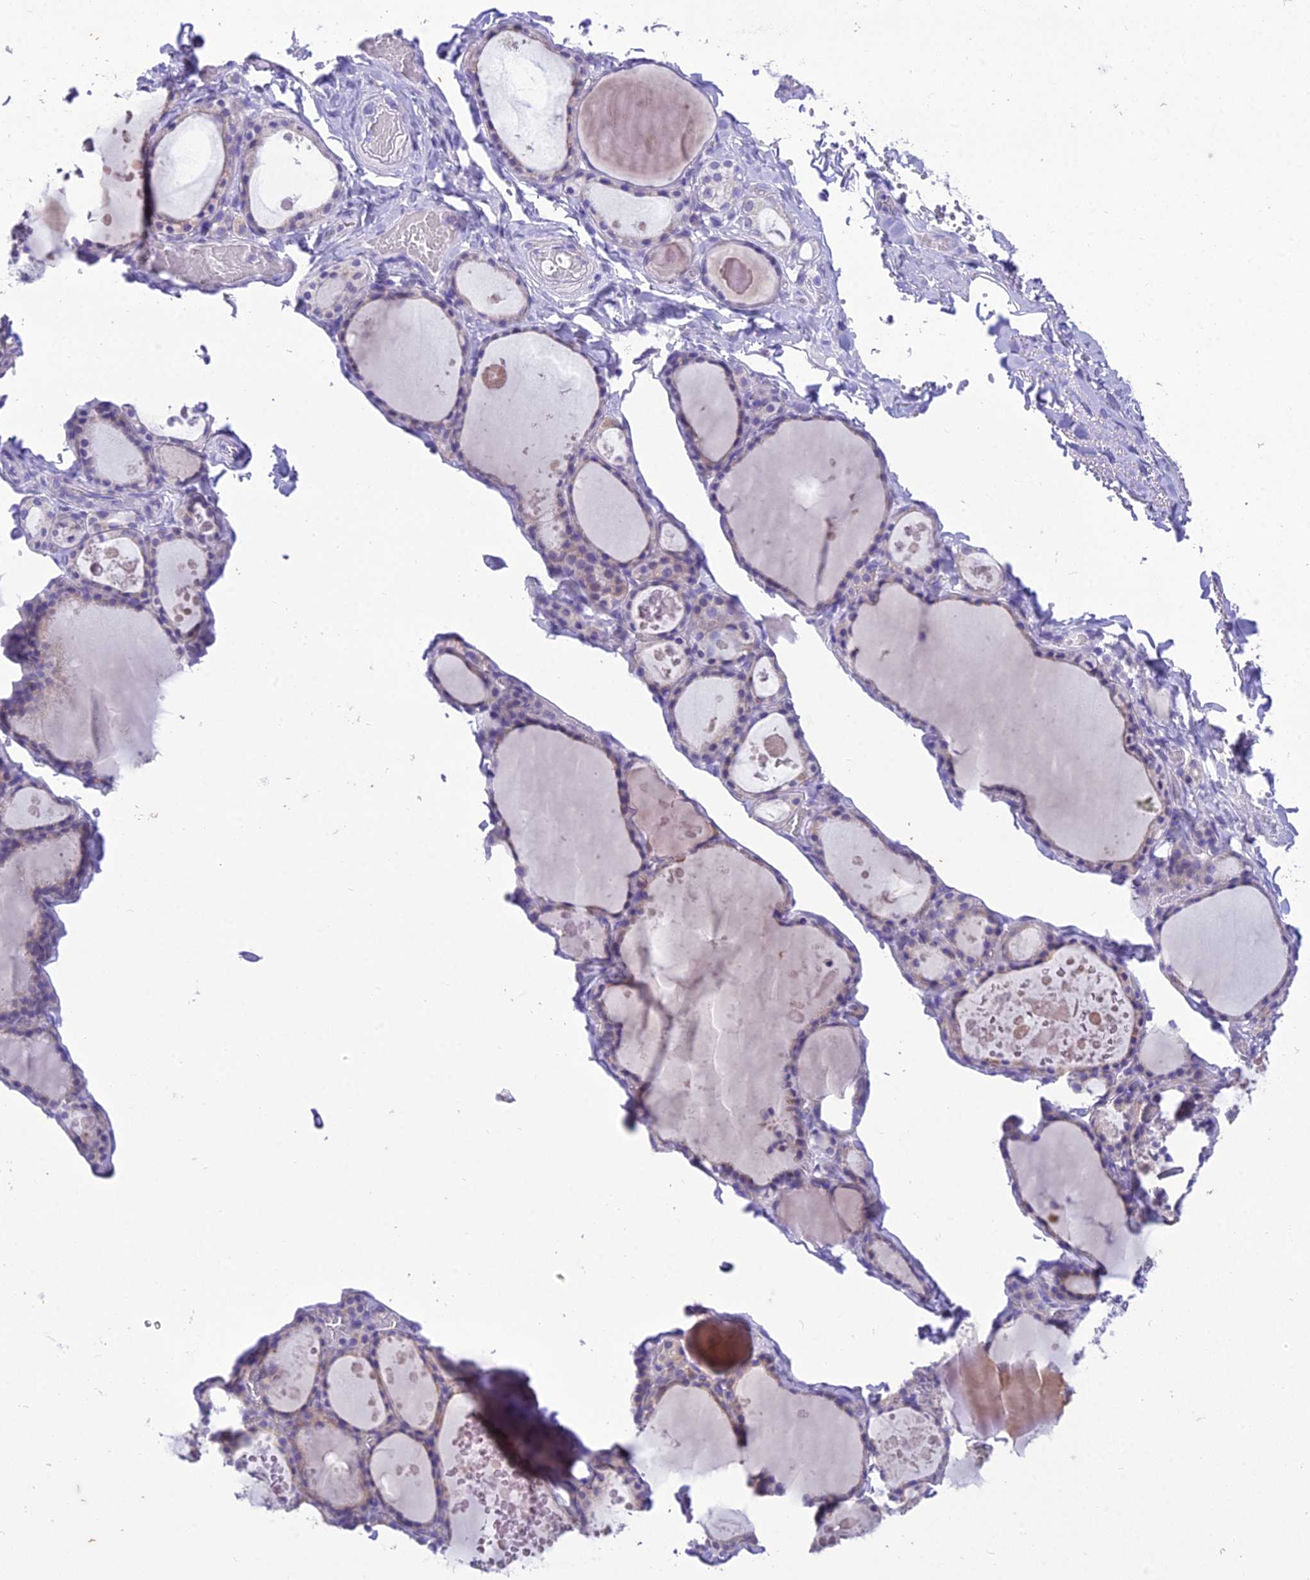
{"staining": {"intensity": "negative", "quantity": "none", "location": "none"}, "tissue": "thyroid gland", "cell_type": "Glandular cells", "image_type": "normal", "snomed": [{"axis": "morphology", "description": "Normal tissue, NOS"}, {"axis": "topography", "description": "Thyroid gland"}], "caption": "Immunohistochemistry photomicrograph of normal thyroid gland: thyroid gland stained with DAB (3,3'-diaminobenzidine) exhibits no significant protein staining in glandular cells. (Immunohistochemistry (ihc), brightfield microscopy, high magnification).", "gene": "MIIP", "patient": {"sex": "male", "age": 56}}